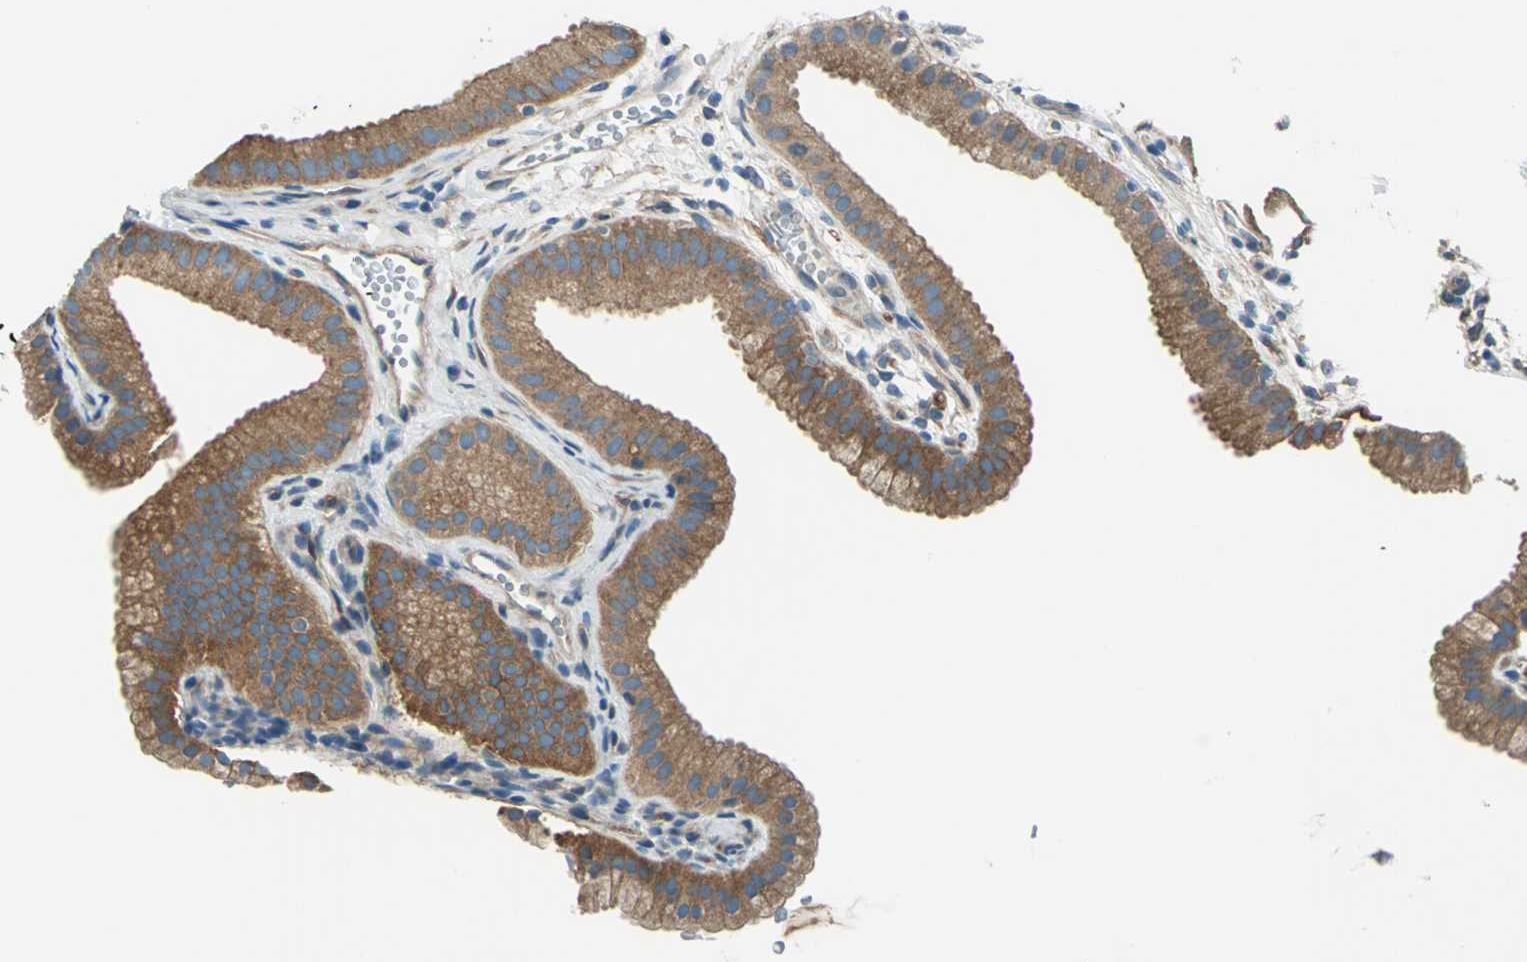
{"staining": {"intensity": "moderate", "quantity": ">75%", "location": "cytoplasmic/membranous"}, "tissue": "gallbladder", "cell_type": "Glandular cells", "image_type": "normal", "snomed": [{"axis": "morphology", "description": "Normal tissue, NOS"}, {"axis": "topography", "description": "Gallbladder"}], "caption": "Moderate cytoplasmic/membranous protein expression is identified in approximately >75% of glandular cells in gallbladder.", "gene": "CDC42EP1", "patient": {"sex": "female", "age": 64}}